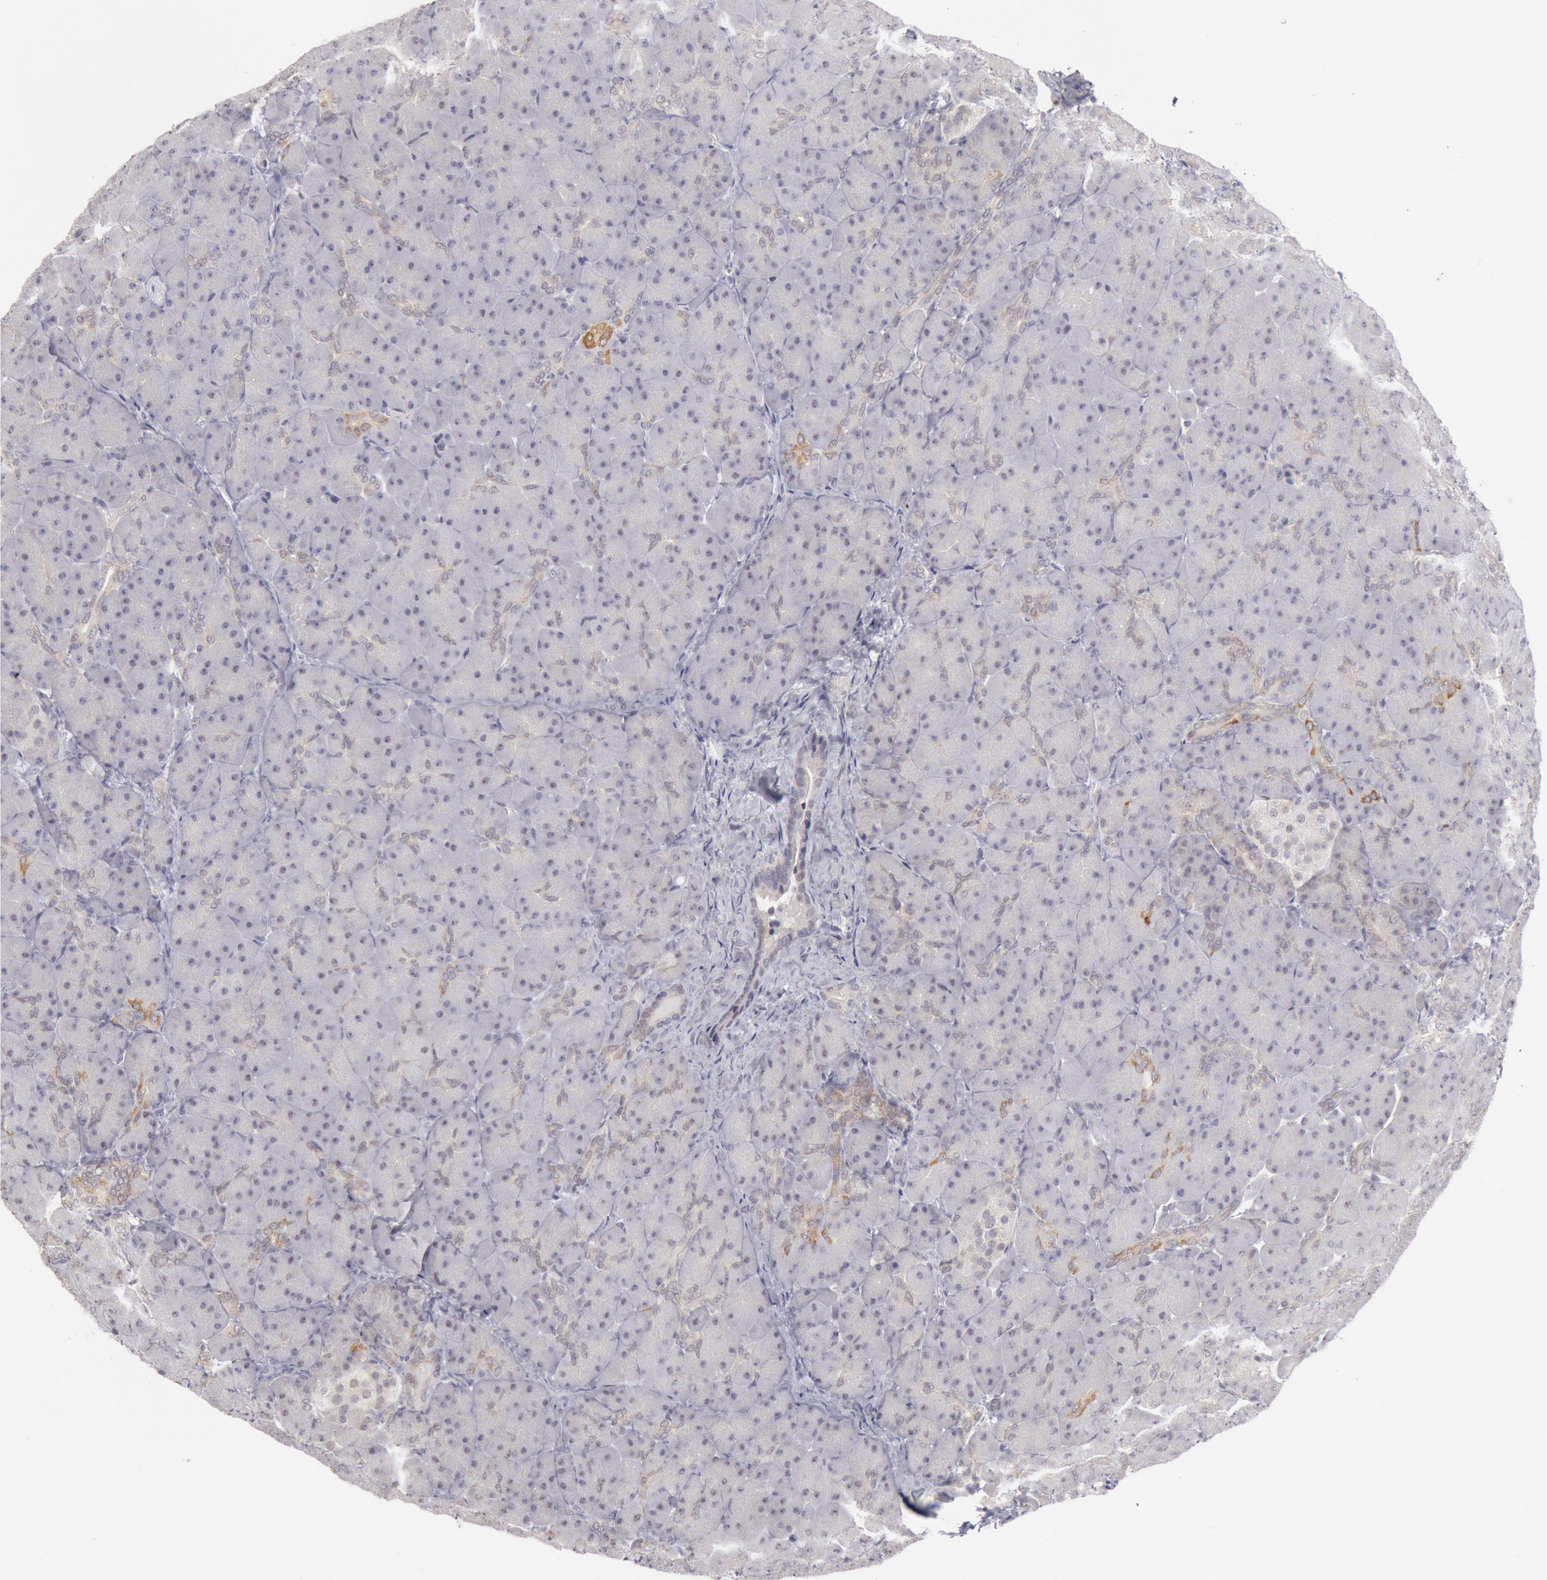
{"staining": {"intensity": "moderate", "quantity": "<25%", "location": "cytoplasmic/membranous"}, "tissue": "pancreas", "cell_type": "Exocrine glandular cells", "image_type": "normal", "snomed": [{"axis": "morphology", "description": "Normal tissue, NOS"}, {"axis": "topography", "description": "Pancreas"}], "caption": "DAB (3,3'-diaminobenzidine) immunohistochemical staining of normal human pancreas exhibits moderate cytoplasmic/membranous protein staining in approximately <25% of exocrine glandular cells. (Brightfield microscopy of DAB IHC at high magnification).", "gene": "JOSD1", "patient": {"sex": "male", "age": 66}}